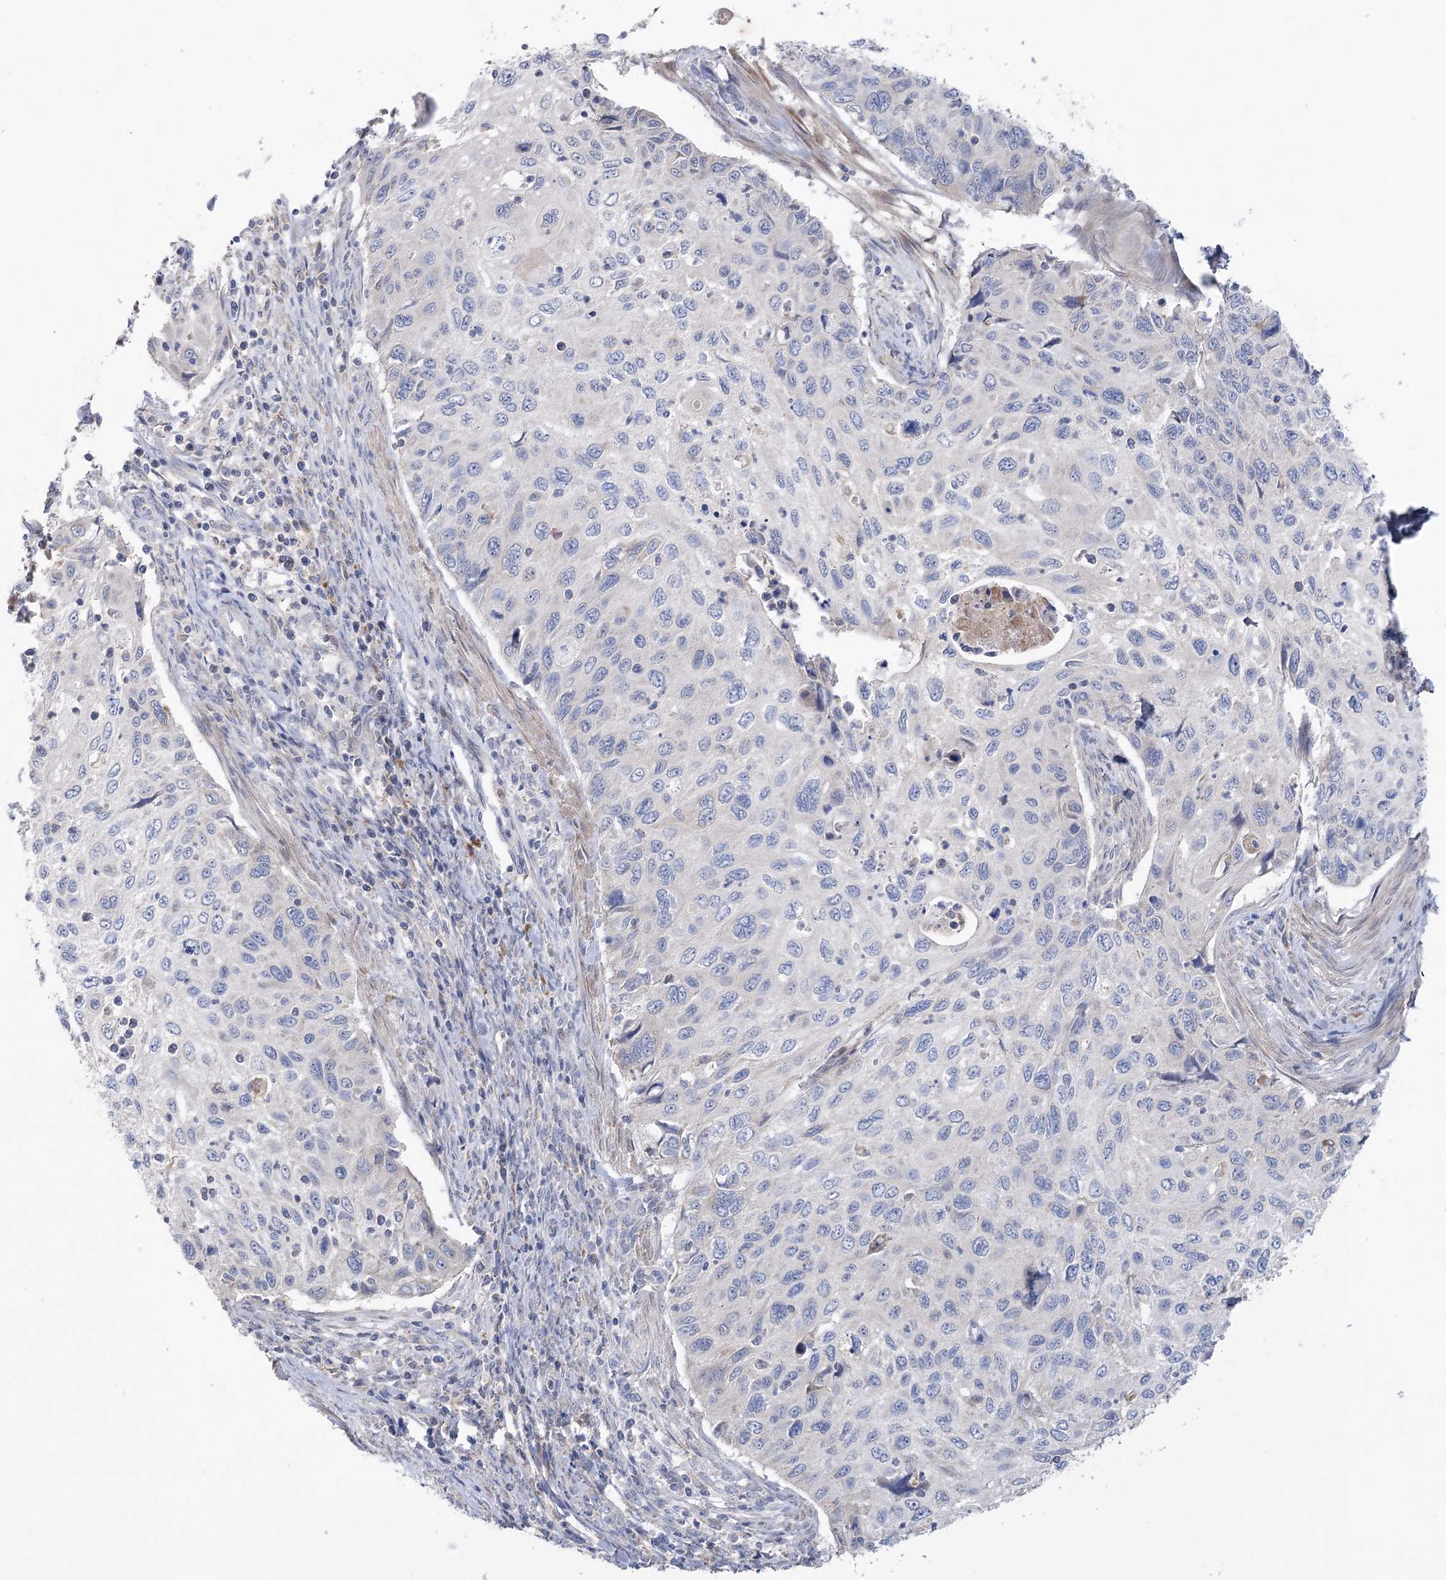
{"staining": {"intensity": "negative", "quantity": "none", "location": "none"}, "tissue": "cervical cancer", "cell_type": "Tumor cells", "image_type": "cancer", "snomed": [{"axis": "morphology", "description": "Squamous cell carcinoma, NOS"}, {"axis": "topography", "description": "Cervix"}], "caption": "Immunohistochemical staining of human squamous cell carcinoma (cervical) exhibits no significant staining in tumor cells.", "gene": "MTCH2", "patient": {"sex": "female", "age": 70}}